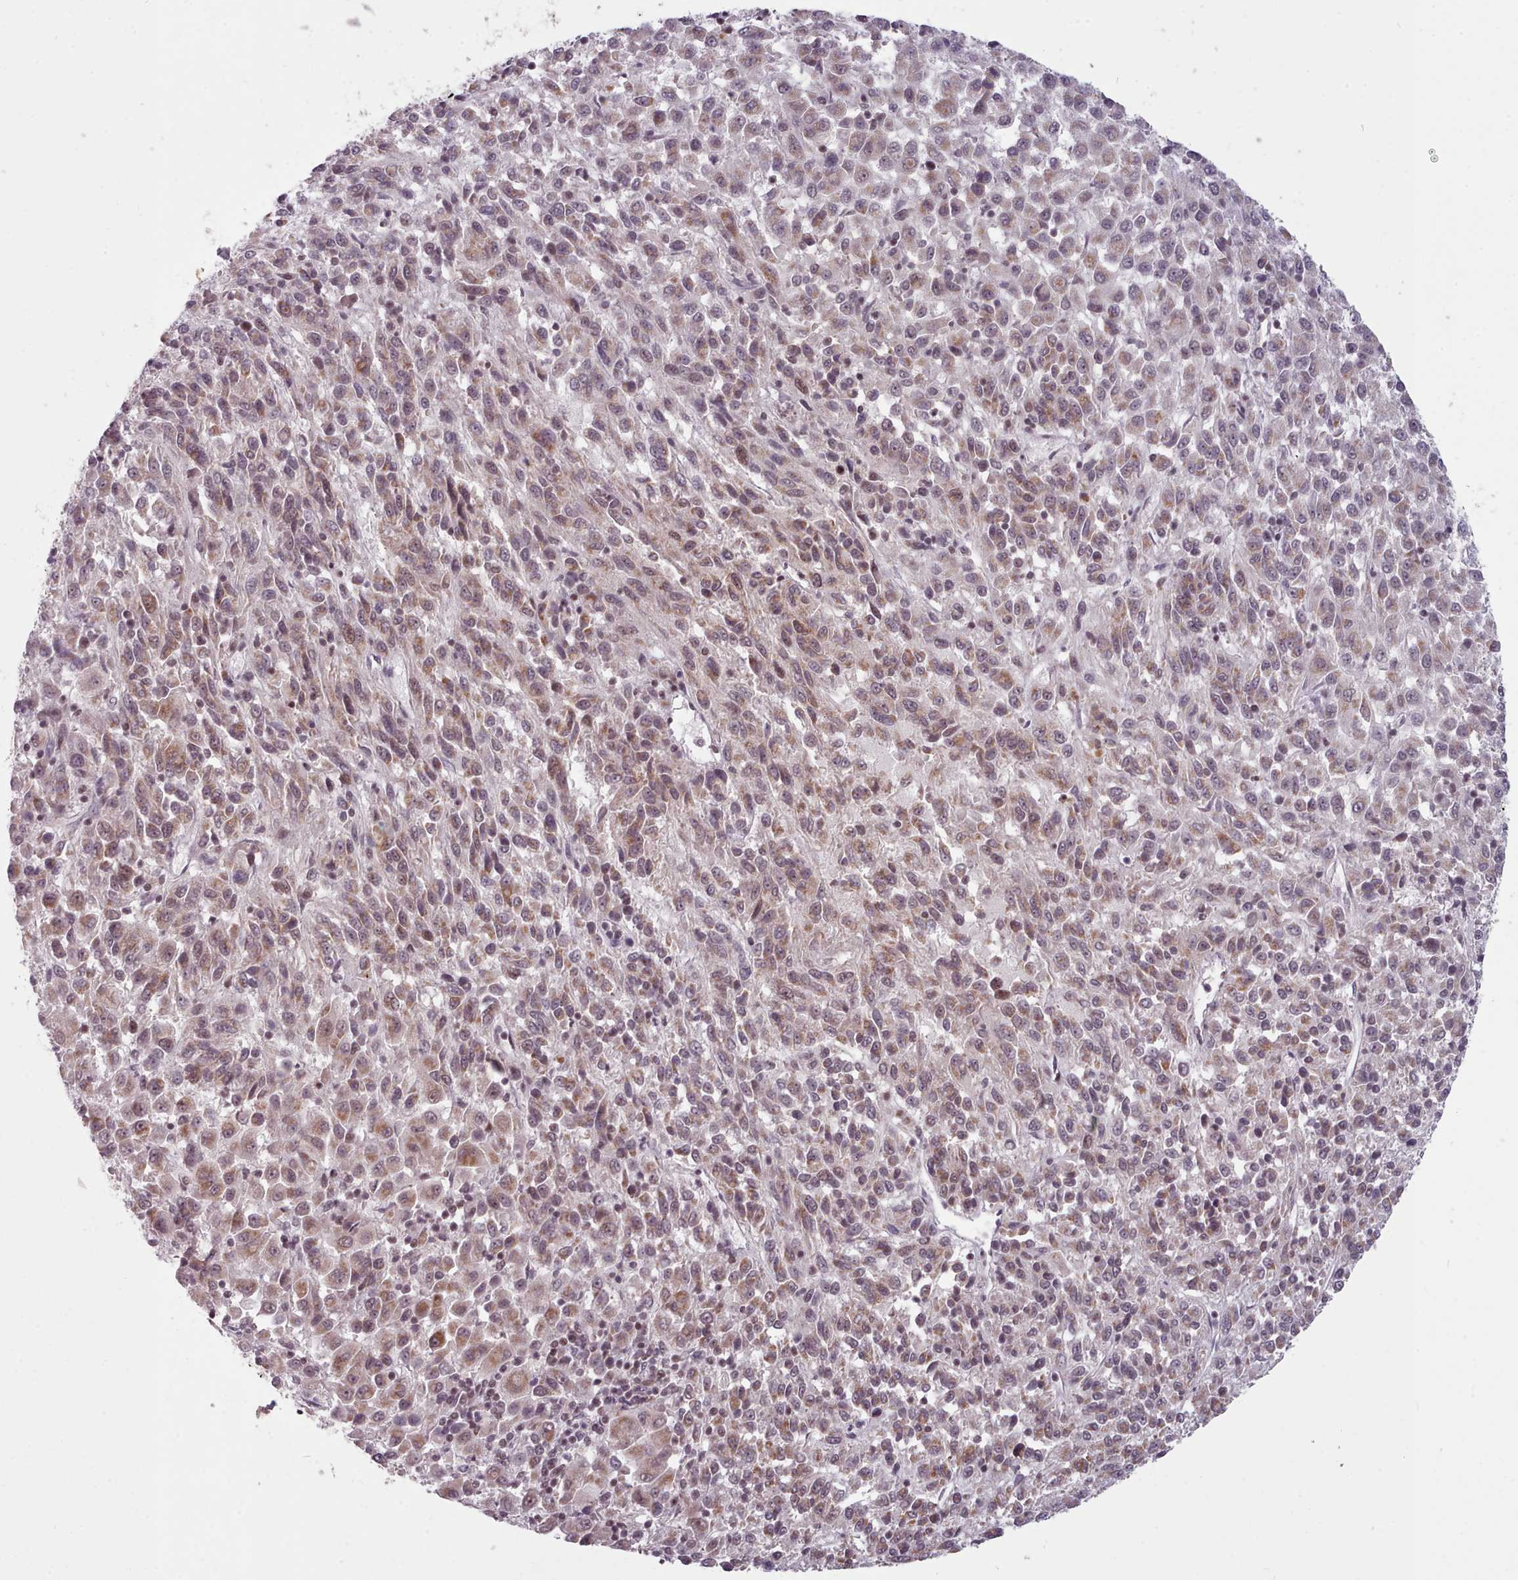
{"staining": {"intensity": "moderate", "quantity": ">75%", "location": "cytoplasmic/membranous,nuclear"}, "tissue": "melanoma", "cell_type": "Tumor cells", "image_type": "cancer", "snomed": [{"axis": "morphology", "description": "Malignant melanoma, Metastatic site"}, {"axis": "topography", "description": "Lung"}], "caption": "This is an image of immunohistochemistry (IHC) staining of malignant melanoma (metastatic site), which shows moderate staining in the cytoplasmic/membranous and nuclear of tumor cells.", "gene": "SRSF9", "patient": {"sex": "male", "age": 64}}